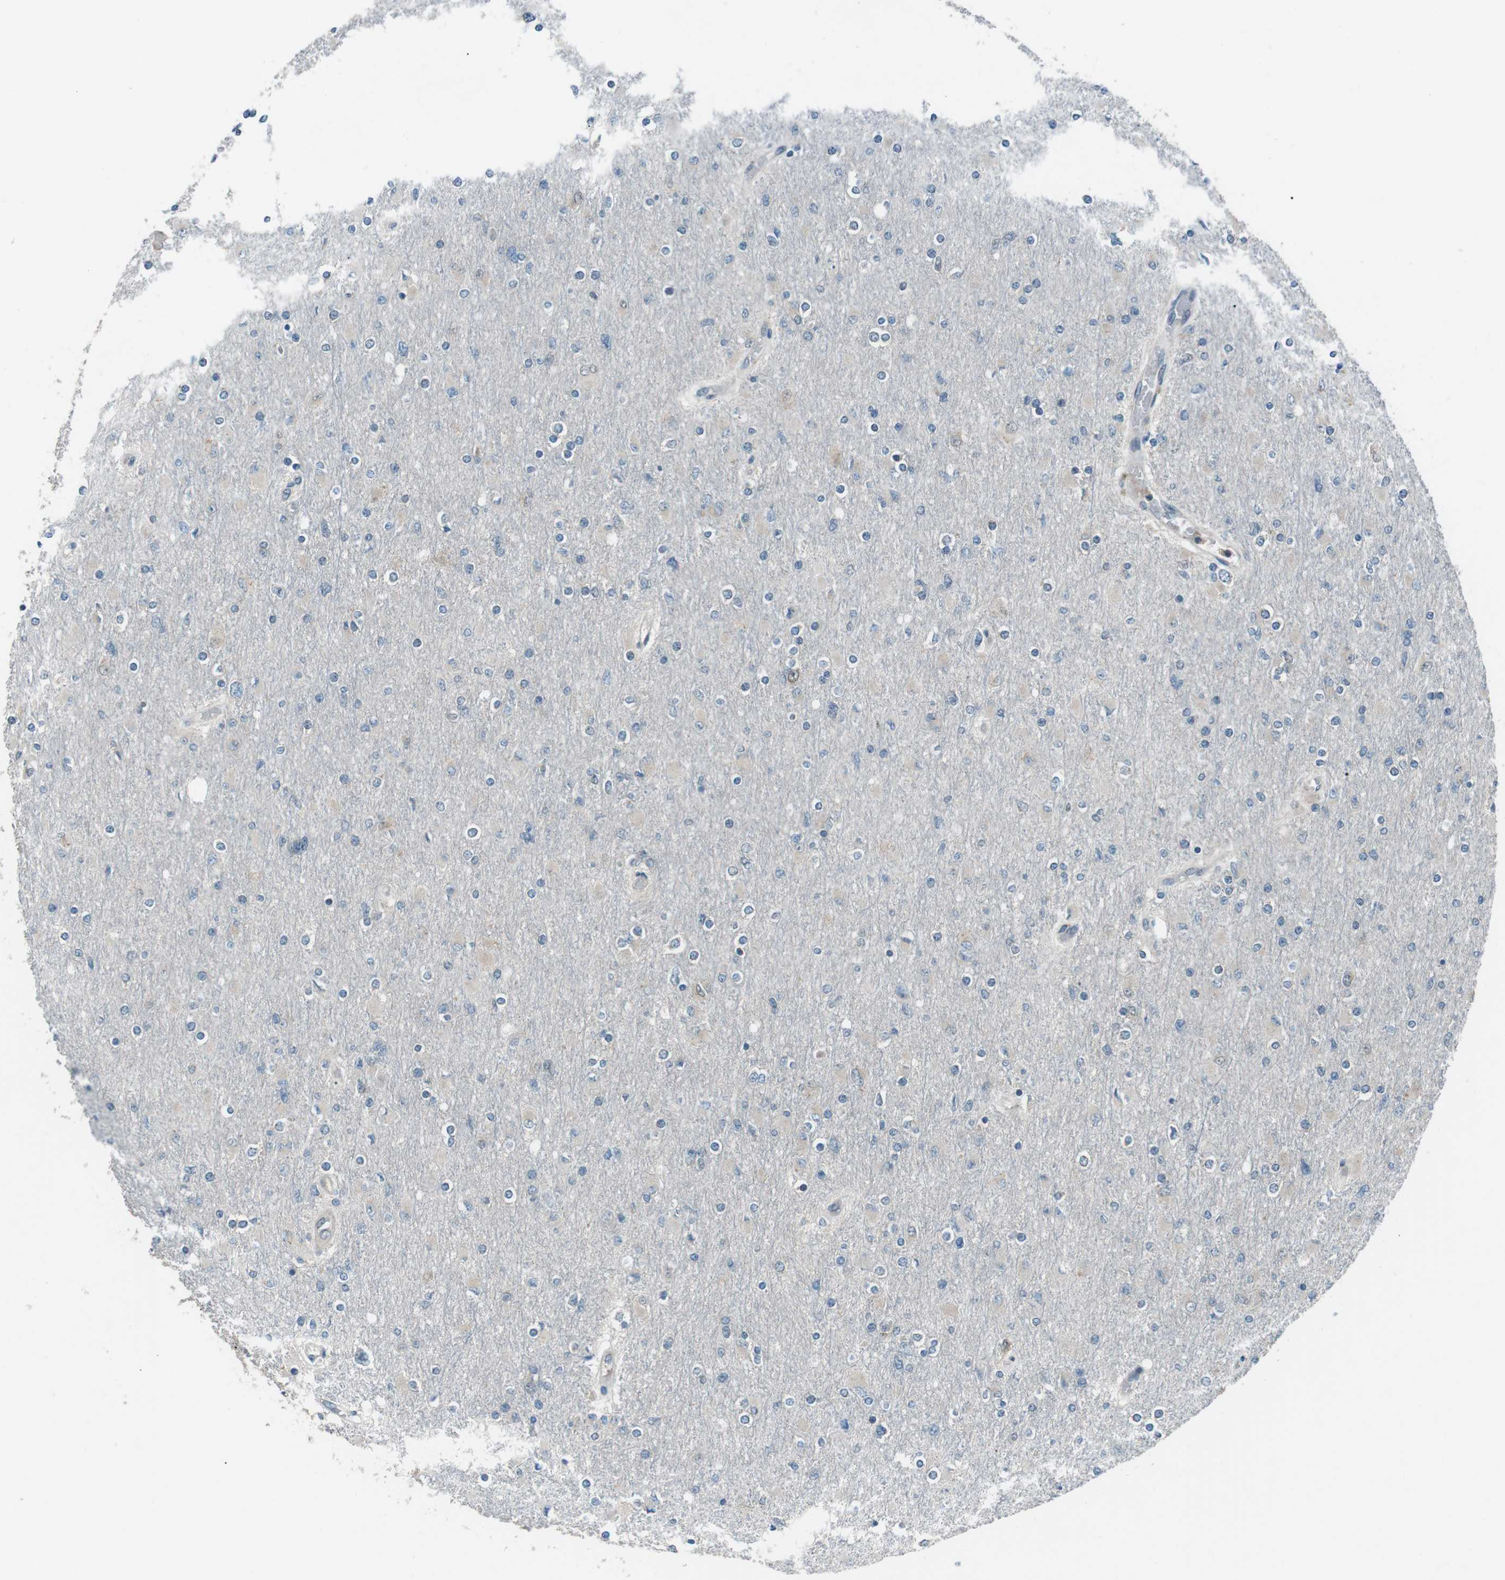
{"staining": {"intensity": "negative", "quantity": "none", "location": "none"}, "tissue": "glioma", "cell_type": "Tumor cells", "image_type": "cancer", "snomed": [{"axis": "morphology", "description": "Glioma, malignant, High grade"}, {"axis": "topography", "description": "Cerebral cortex"}], "caption": "Immunohistochemistry of human malignant glioma (high-grade) exhibits no expression in tumor cells.", "gene": "LRIG2", "patient": {"sex": "female", "age": 36}}